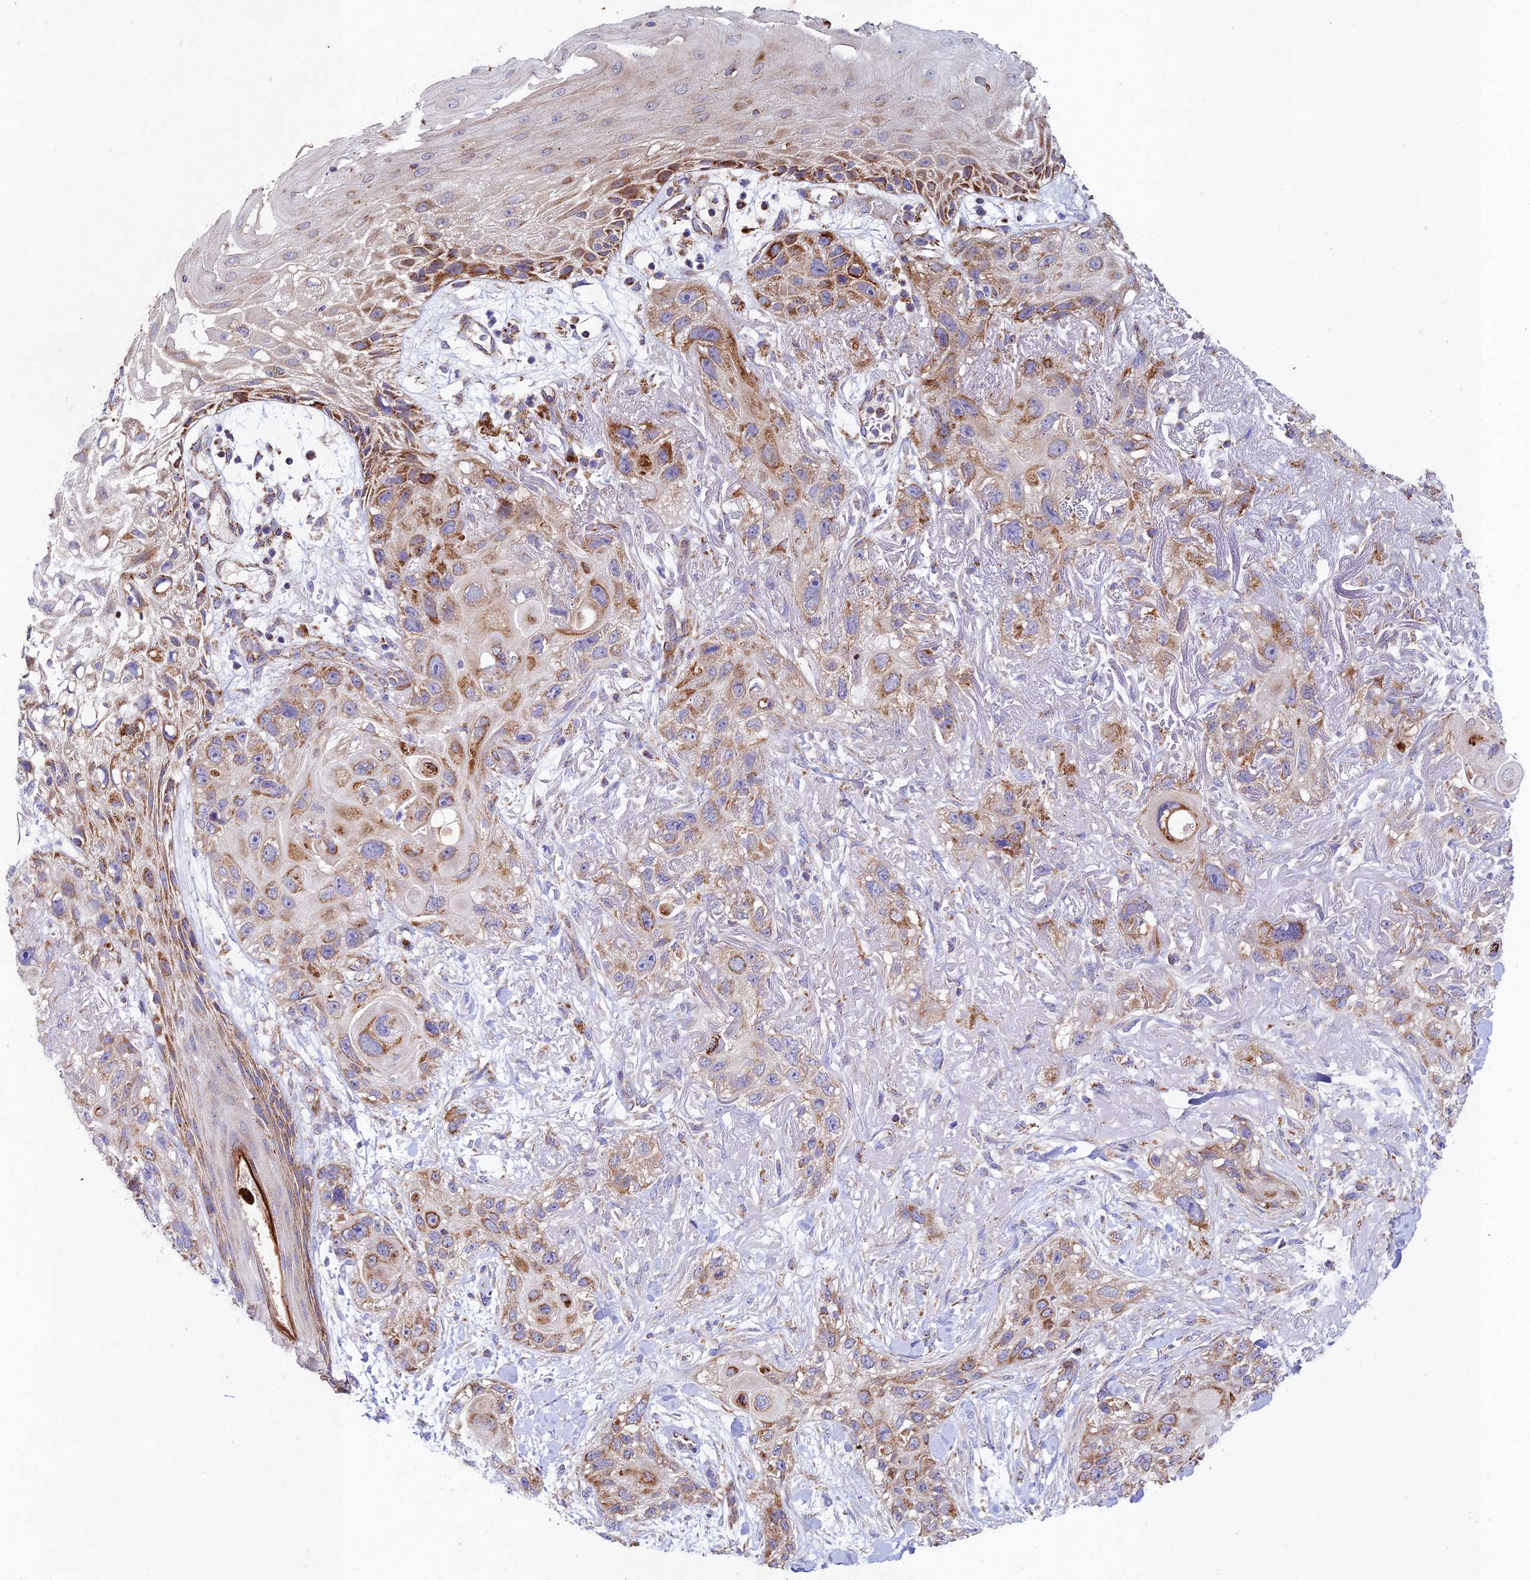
{"staining": {"intensity": "moderate", "quantity": "25%-75%", "location": "cytoplasmic/membranous"}, "tissue": "skin cancer", "cell_type": "Tumor cells", "image_type": "cancer", "snomed": [{"axis": "morphology", "description": "Normal tissue, NOS"}, {"axis": "morphology", "description": "Squamous cell carcinoma, NOS"}, {"axis": "topography", "description": "Skin"}], "caption": "Protein expression by immunohistochemistry (IHC) shows moderate cytoplasmic/membranous expression in about 25%-75% of tumor cells in skin squamous cell carcinoma.", "gene": "KHDC3L", "patient": {"sex": "male", "age": 72}}